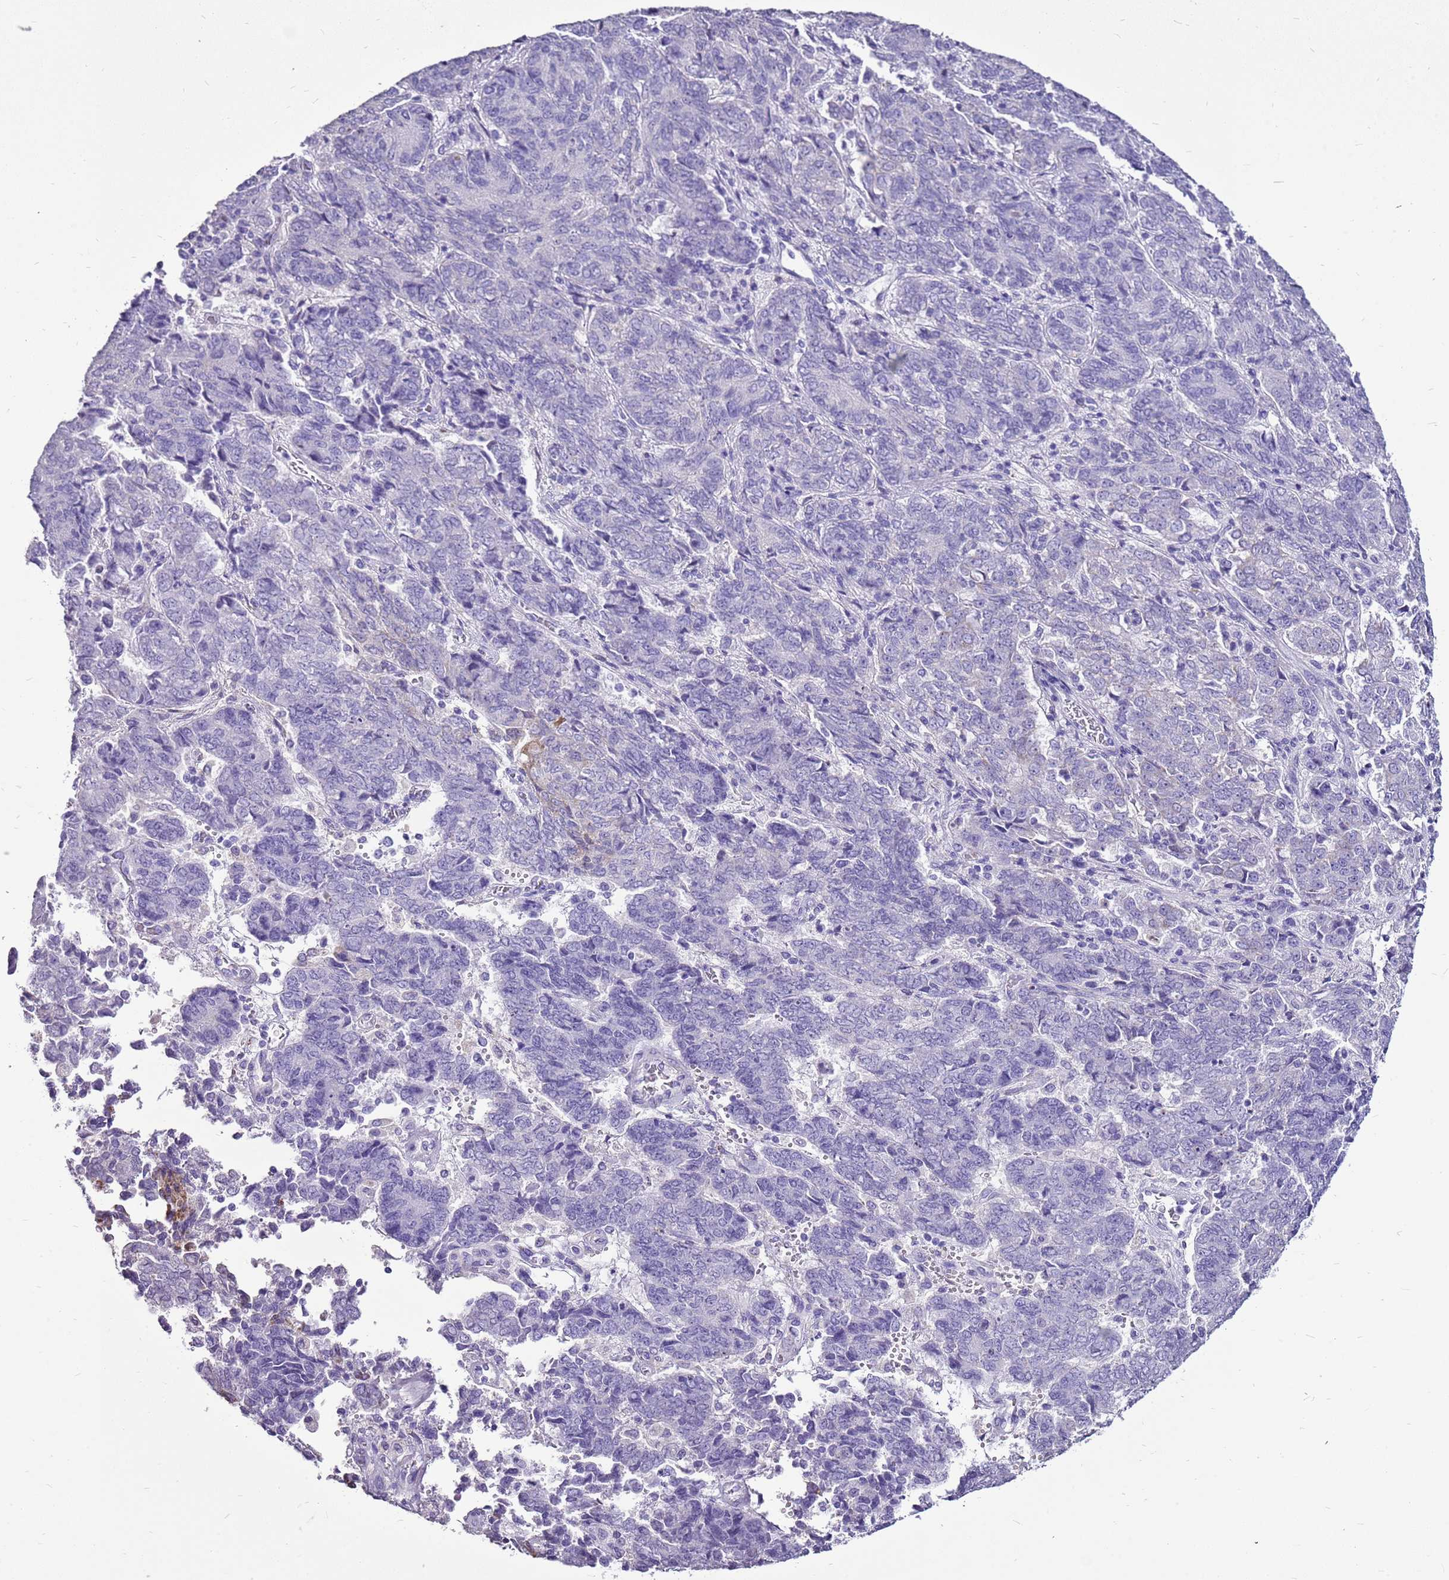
{"staining": {"intensity": "negative", "quantity": "none", "location": "none"}, "tissue": "endometrial cancer", "cell_type": "Tumor cells", "image_type": "cancer", "snomed": [{"axis": "morphology", "description": "Adenocarcinoma, NOS"}, {"axis": "topography", "description": "Endometrium"}], "caption": "Micrograph shows no protein staining in tumor cells of adenocarcinoma (endometrial) tissue.", "gene": "ACSS3", "patient": {"sex": "female", "age": 80}}